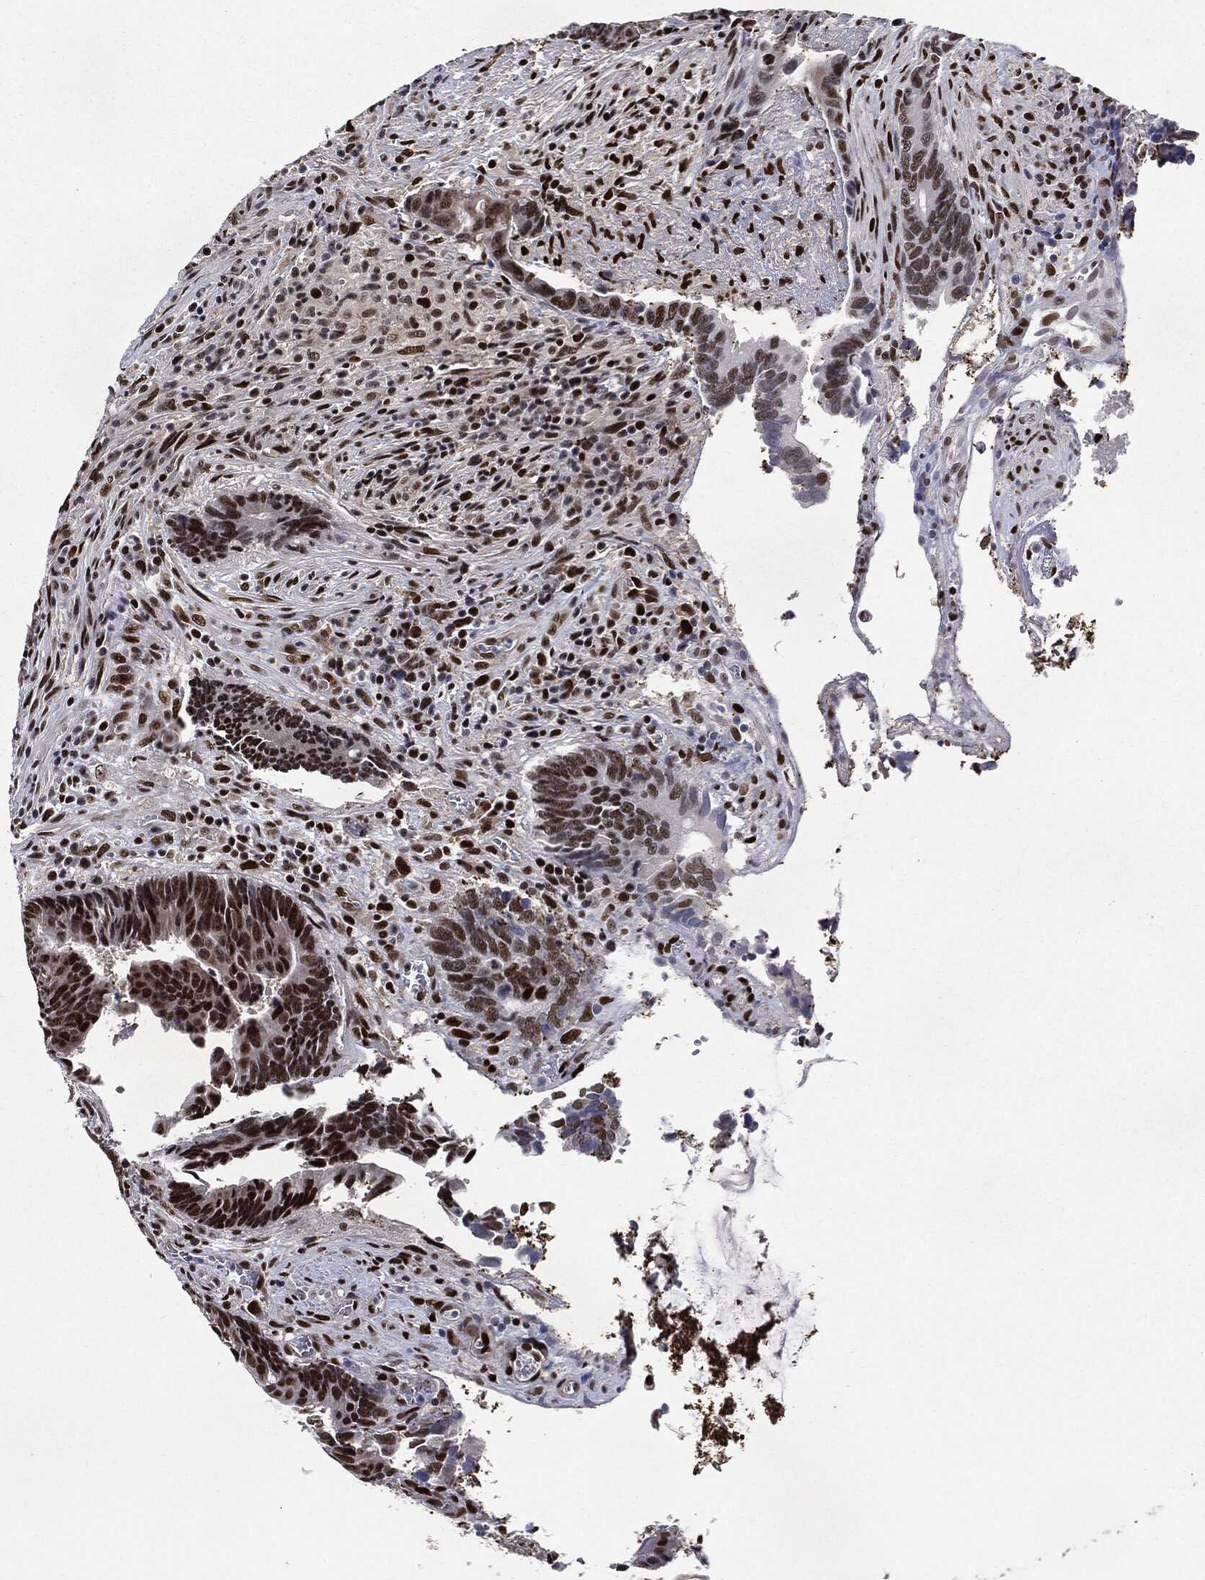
{"staining": {"intensity": "strong", "quantity": ">75%", "location": "nuclear"}, "tissue": "colorectal cancer", "cell_type": "Tumor cells", "image_type": "cancer", "snomed": [{"axis": "morphology", "description": "Adenocarcinoma, NOS"}, {"axis": "topography", "description": "Colon"}], "caption": "Protein expression analysis of human colorectal cancer reveals strong nuclear positivity in about >75% of tumor cells. (IHC, brightfield microscopy, high magnification).", "gene": "JUN", "patient": {"sex": "male", "age": 75}}